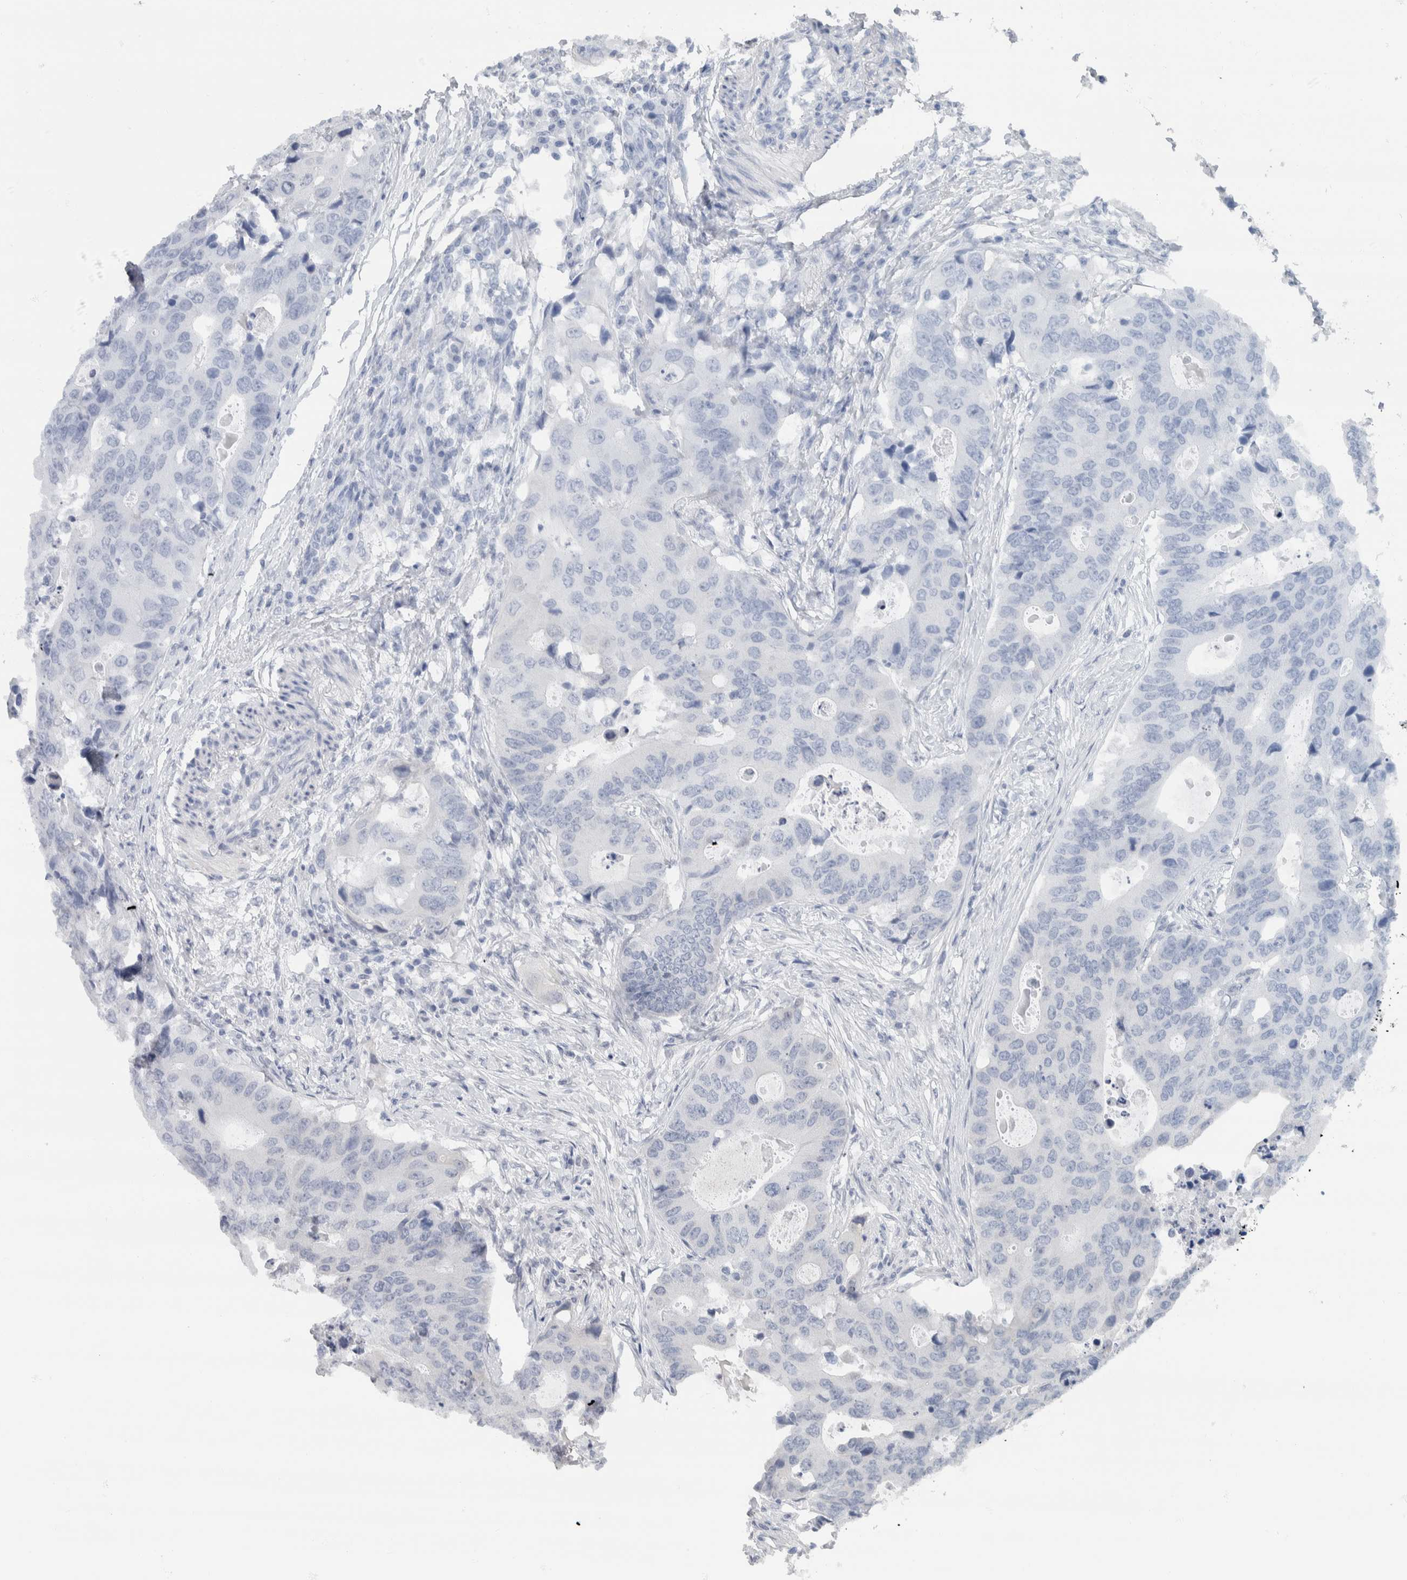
{"staining": {"intensity": "negative", "quantity": "none", "location": "none"}, "tissue": "colorectal cancer", "cell_type": "Tumor cells", "image_type": "cancer", "snomed": [{"axis": "morphology", "description": "Adenocarcinoma, NOS"}, {"axis": "topography", "description": "Colon"}], "caption": "IHC histopathology image of colorectal cancer (adenocarcinoma) stained for a protein (brown), which displays no positivity in tumor cells. The staining is performed using DAB (3,3'-diaminobenzidine) brown chromogen with nuclei counter-stained in using hematoxylin.", "gene": "NEFM", "patient": {"sex": "male", "age": 71}}